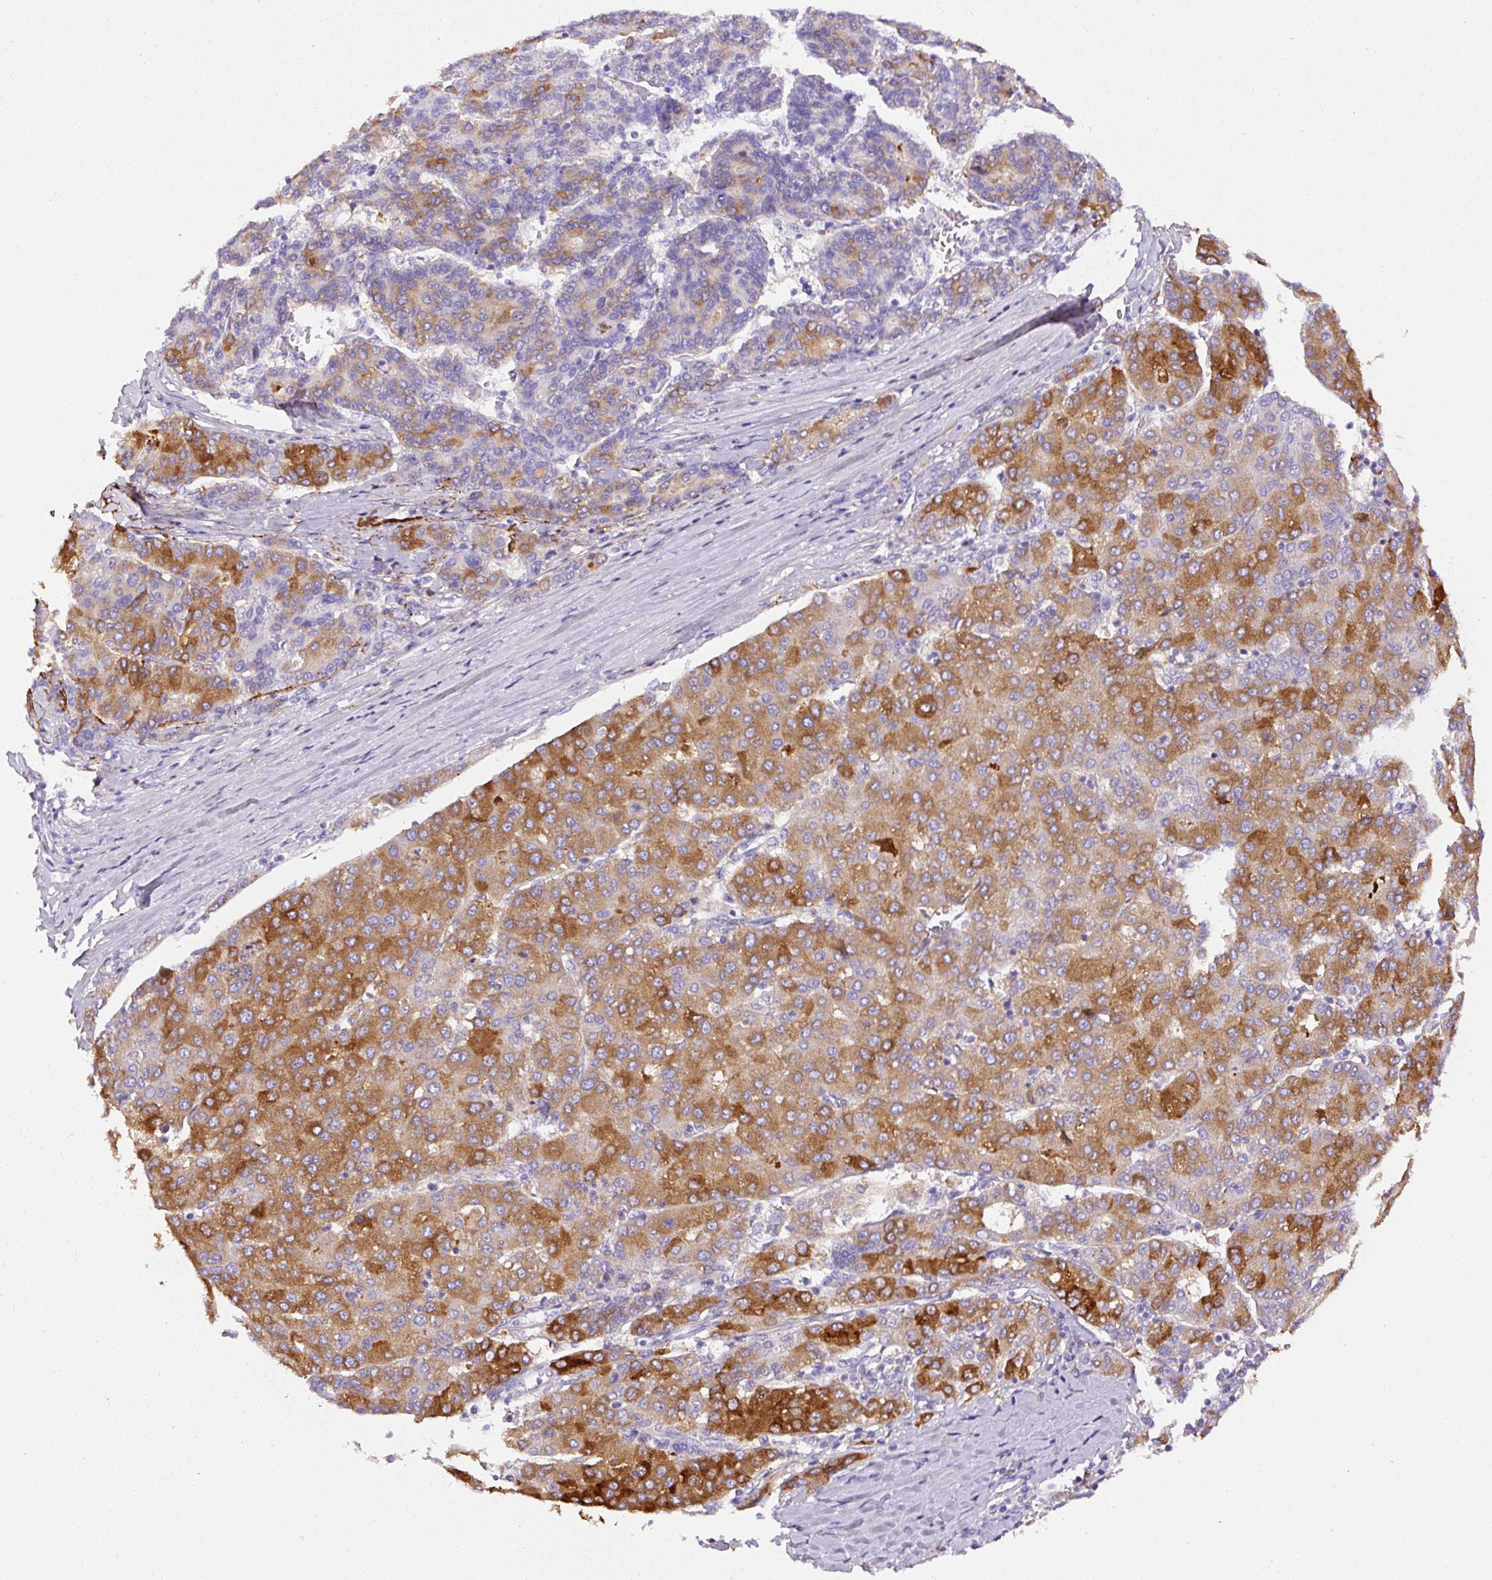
{"staining": {"intensity": "moderate", "quantity": ">75%", "location": "cytoplasmic/membranous"}, "tissue": "liver cancer", "cell_type": "Tumor cells", "image_type": "cancer", "snomed": [{"axis": "morphology", "description": "Carcinoma, Hepatocellular, NOS"}, {"axis": "topography", "description": "Liver"}], "caption": "Immunohistochemistry of human liver cancer (hepatocellular carcinoma) demonstrates medium levels of moderate cytoplasmic/membranous staining in about >75% of tumor cells.", "gene": "APCS", "patient": {"sex": "male", "age": 65}}